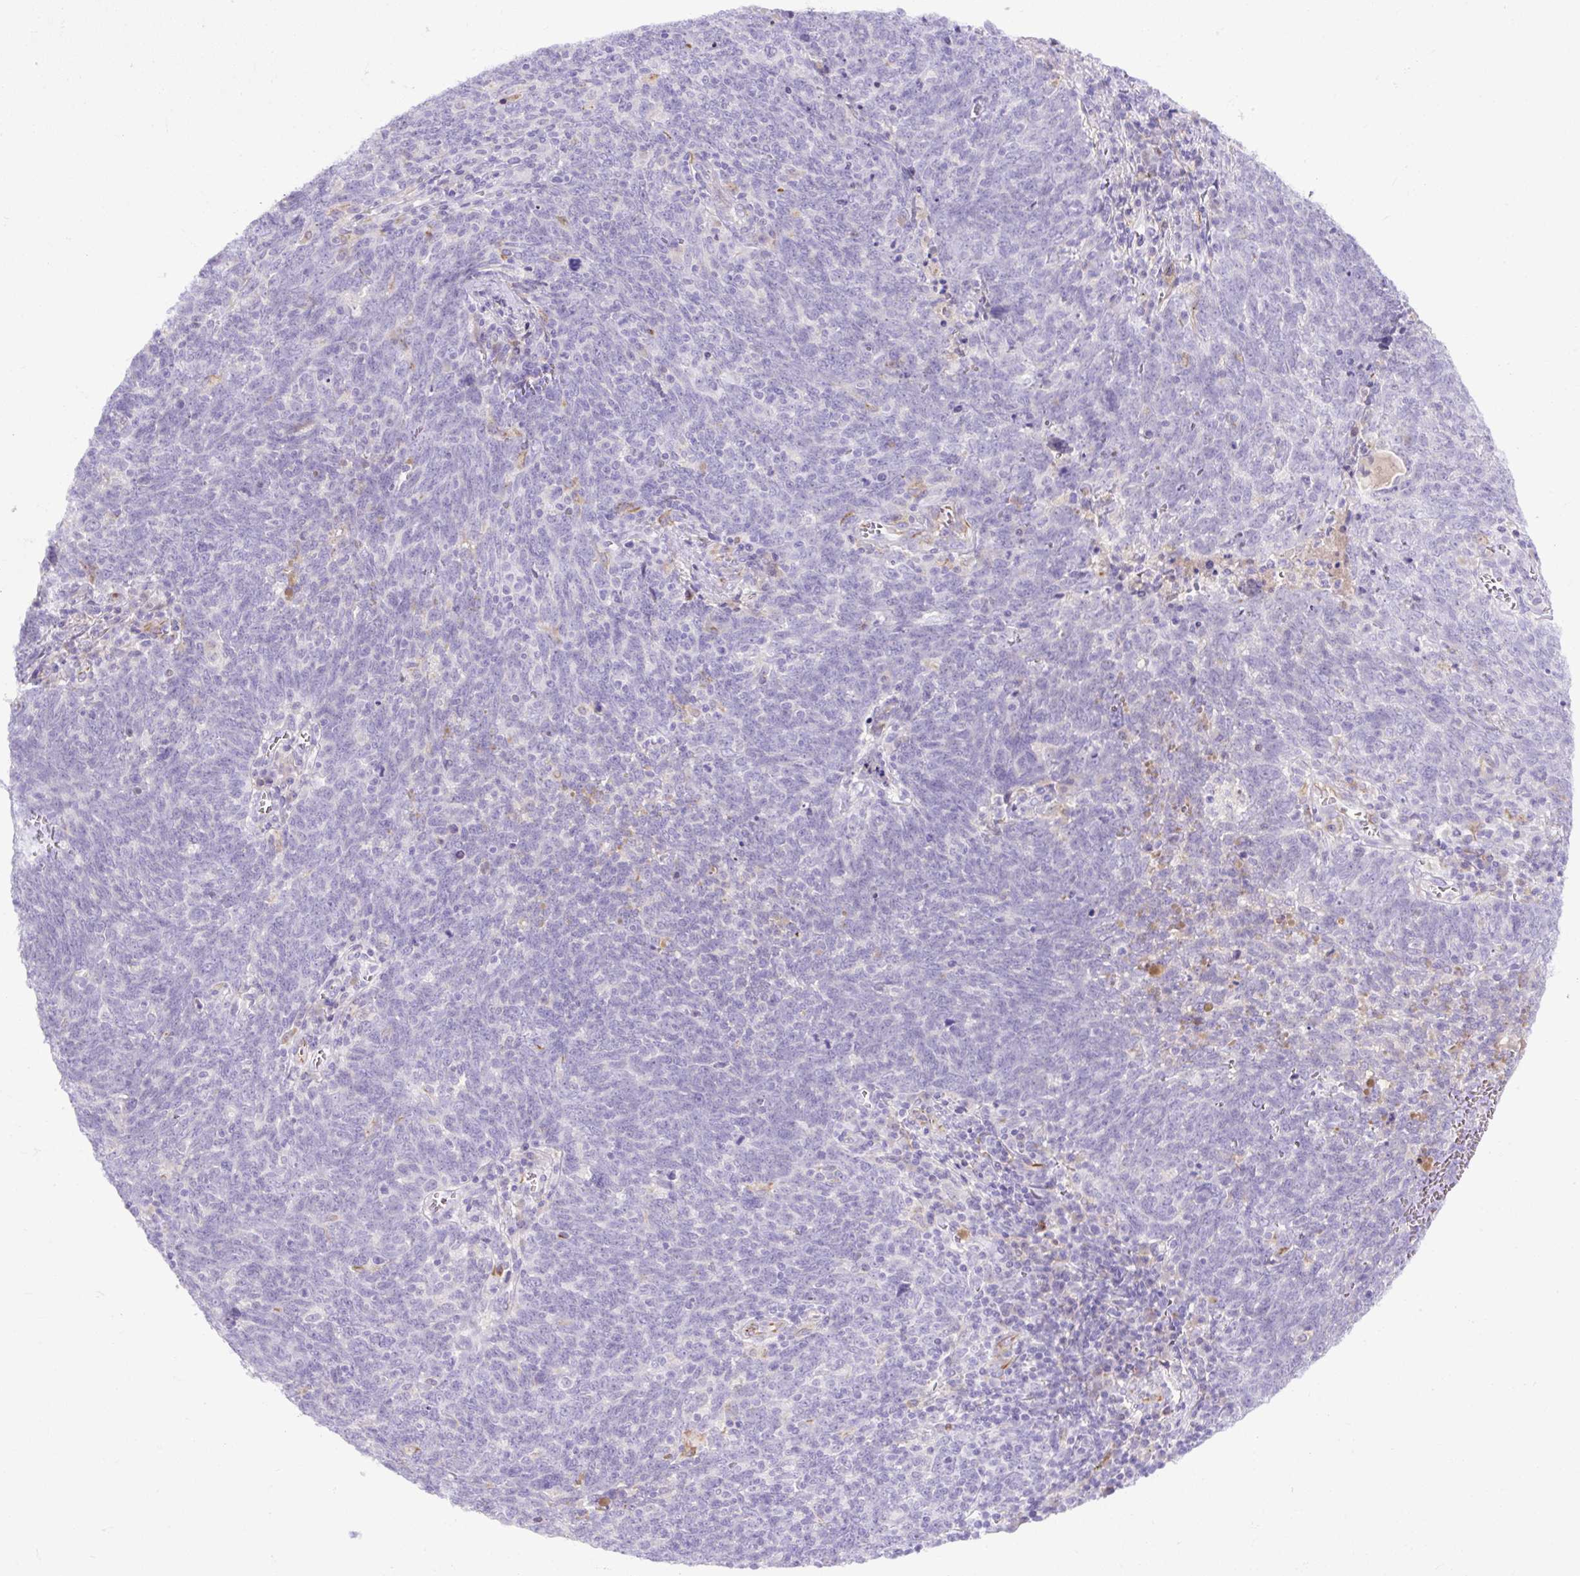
{"staining": {"intensity": "negative", "quantity": "none", "location": "none"}, "tissue": "lung cancer", "cell_type": "Tumor cells", "image_type": "cancer", "snomed": [{"axis": "morphology", "description": "Squamous cell carcinoma, NOS"}, {"axis": "topography", "description": "Lung"}], "caption": "Immunohistochemistry image of neoplastic tissue: lung cancer (squamous cell carcinoma) stained with DAB (3,3'-diaminobenzidine) shows no significant protein positivity in tumor cells.", "gene": "SPTBN5", "patient": {"sex": "female", "age": 72}}